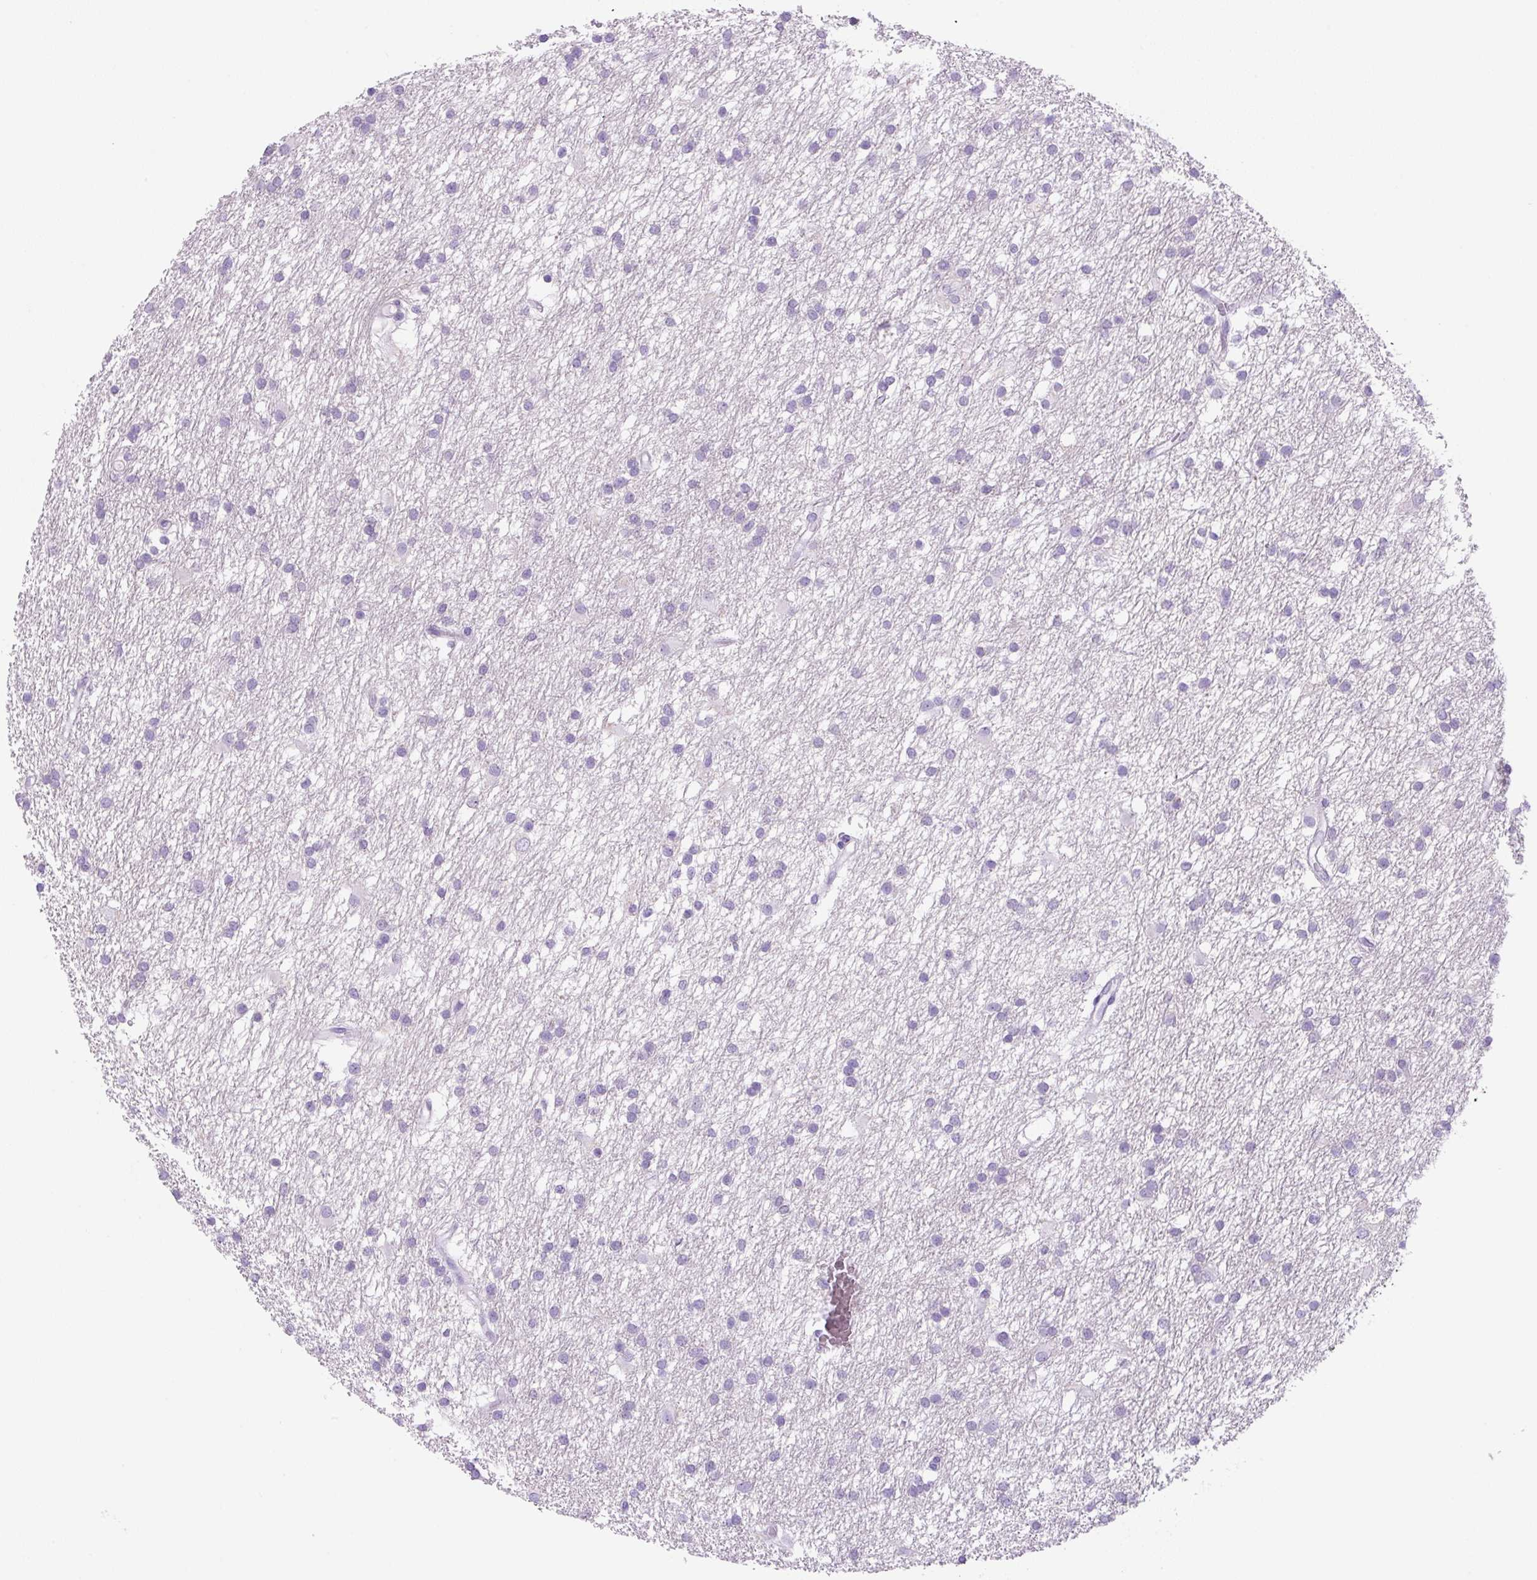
{"staining": {"intensity": "negative", "quantity": "none", "location": "none"}, "tissue": "glioma", "cell_type": "Tumor cells", "image_type": "cancer", "snomed": [{"axis": "morphology", "description": "Glioma, malignant, High grade"}, {"axis": "topography", "description": "Brain"}], "caption": "DAB (3,3'-diaminobenzidine) immunohistochemical staining of human malignant high-grade glioma demonstrates no significant staining in tumor cells.", "gene": "PRRT1", "patient": {"sex": "male", "age": 77}}